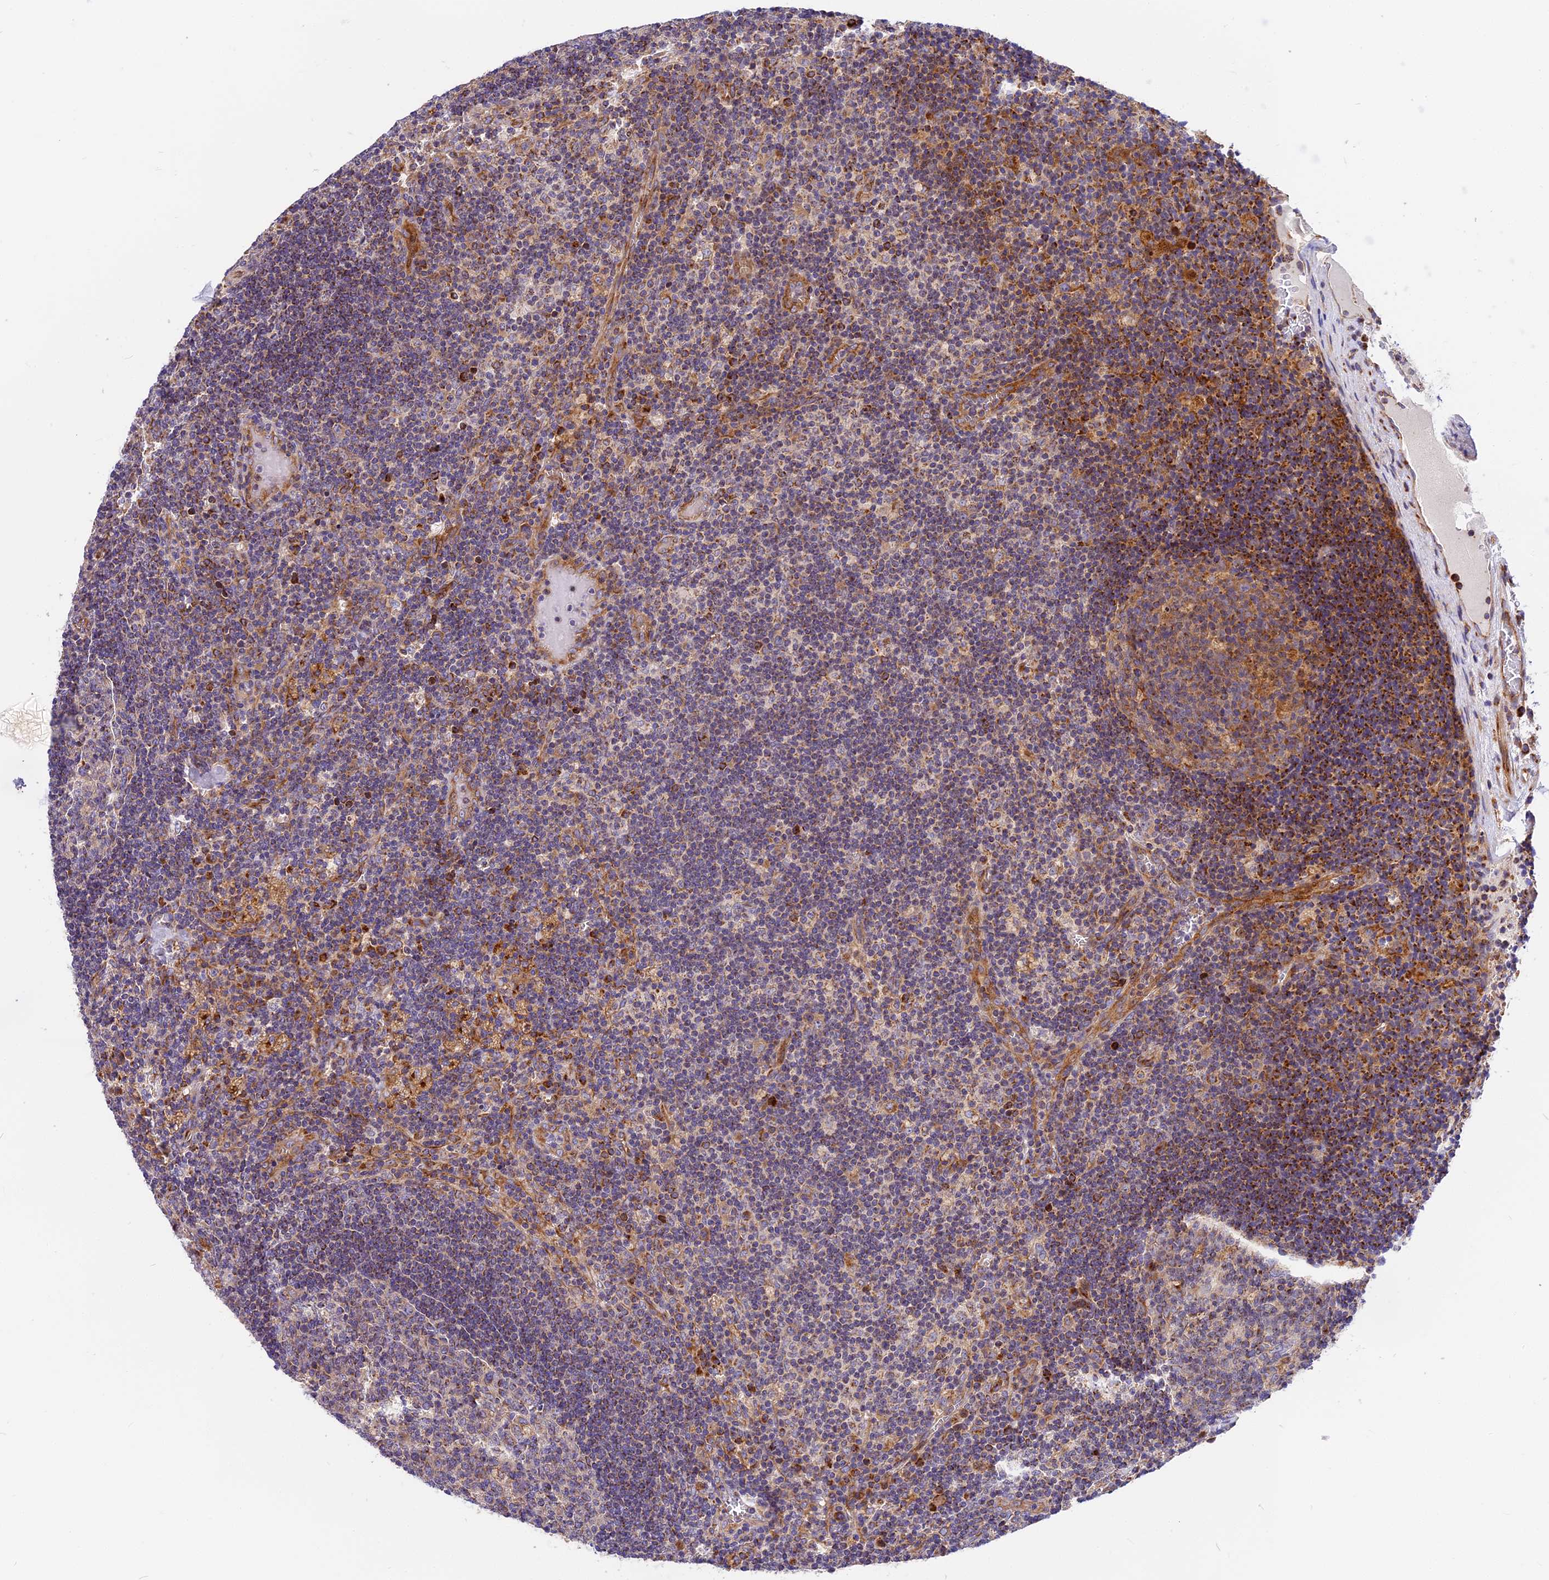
{"staining": {"intensity": "moderate", "quantity": "25%-75%", "location": "cytoplasmic/membranous"}, "tissue": "lymph node", "cell_type": "Germinal center cells", "image_type": "normal", "snomed": [{"axis": "morphology", "description": "Normal tissue, NOS"}, {"axis": "topography", "description": "Lymph node"}], "caption": "Immunohistochemical staining of normal human lymph node reveals 25%-75% levels of moderate cytoplasmic/membranous protein expression in about 25%-75% of germinal center cells. (Stains: DAB in brown, nuclei in blue, Microscopy: brightfield microscopy at high magnification).", "gene": "MRAS", "patient": {"sex": "male", "age": 58}}